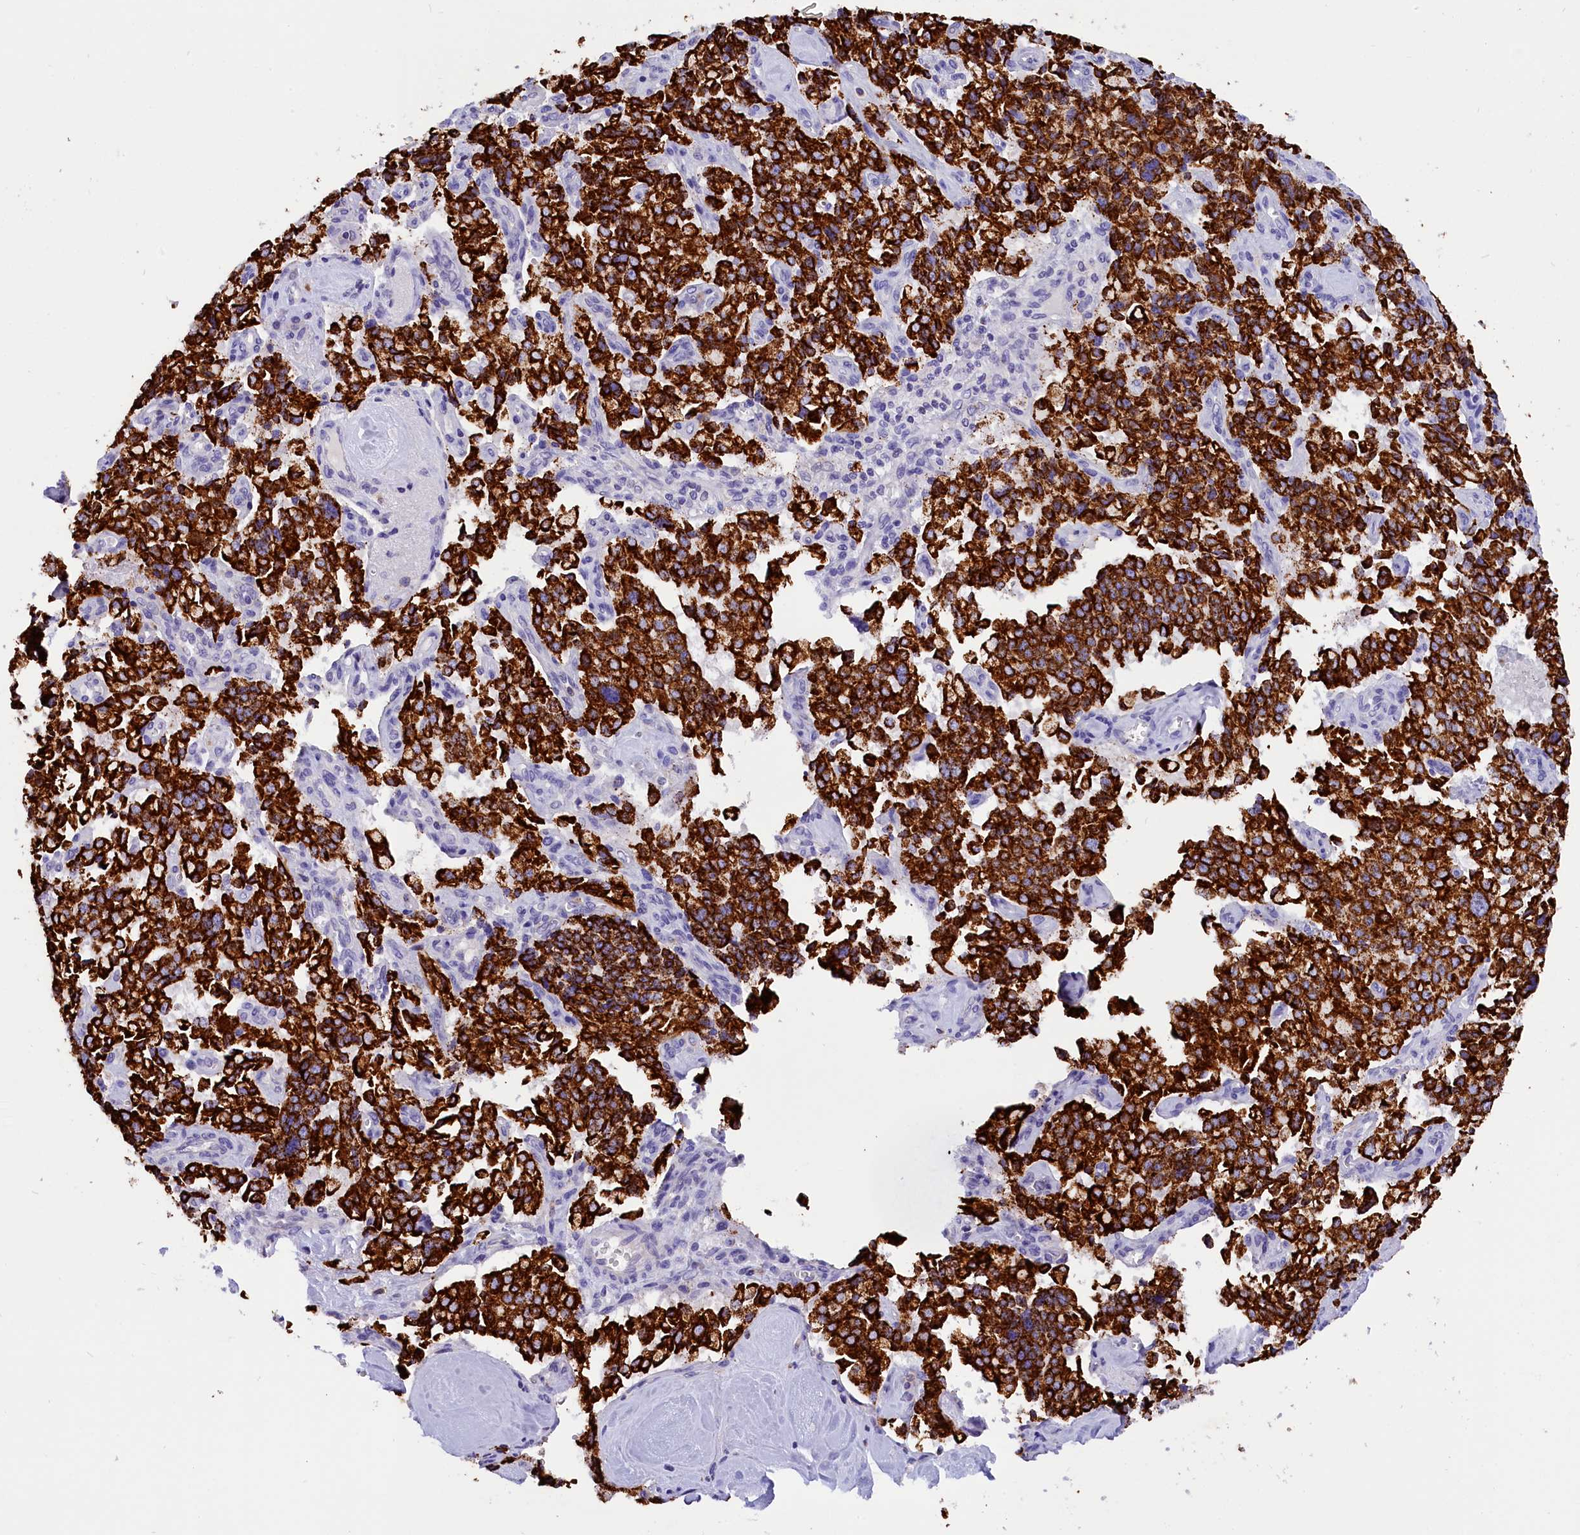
{"staining": {"intensity": "strong", "quantity": ">75%", "location": "cytoplasmic/membranous"}, "tissue": "pancreatic cancer", "cell_type": "Tumor cells", "image_type": "cancer", "snomed": [{"axis": "morphology", "description": "Adenocarcinoma, NOS"}, {"axis": "topography", "description": "Pancreas"}], "caption": "A histopathology image of human pancreatic cancer (adenocarcinoma) stained for a protein shows strong cytoplasmic/membranous brown staining in tumor cells.", "gene": "ABAT", "patient": {"sex": "male", "age": 65}}